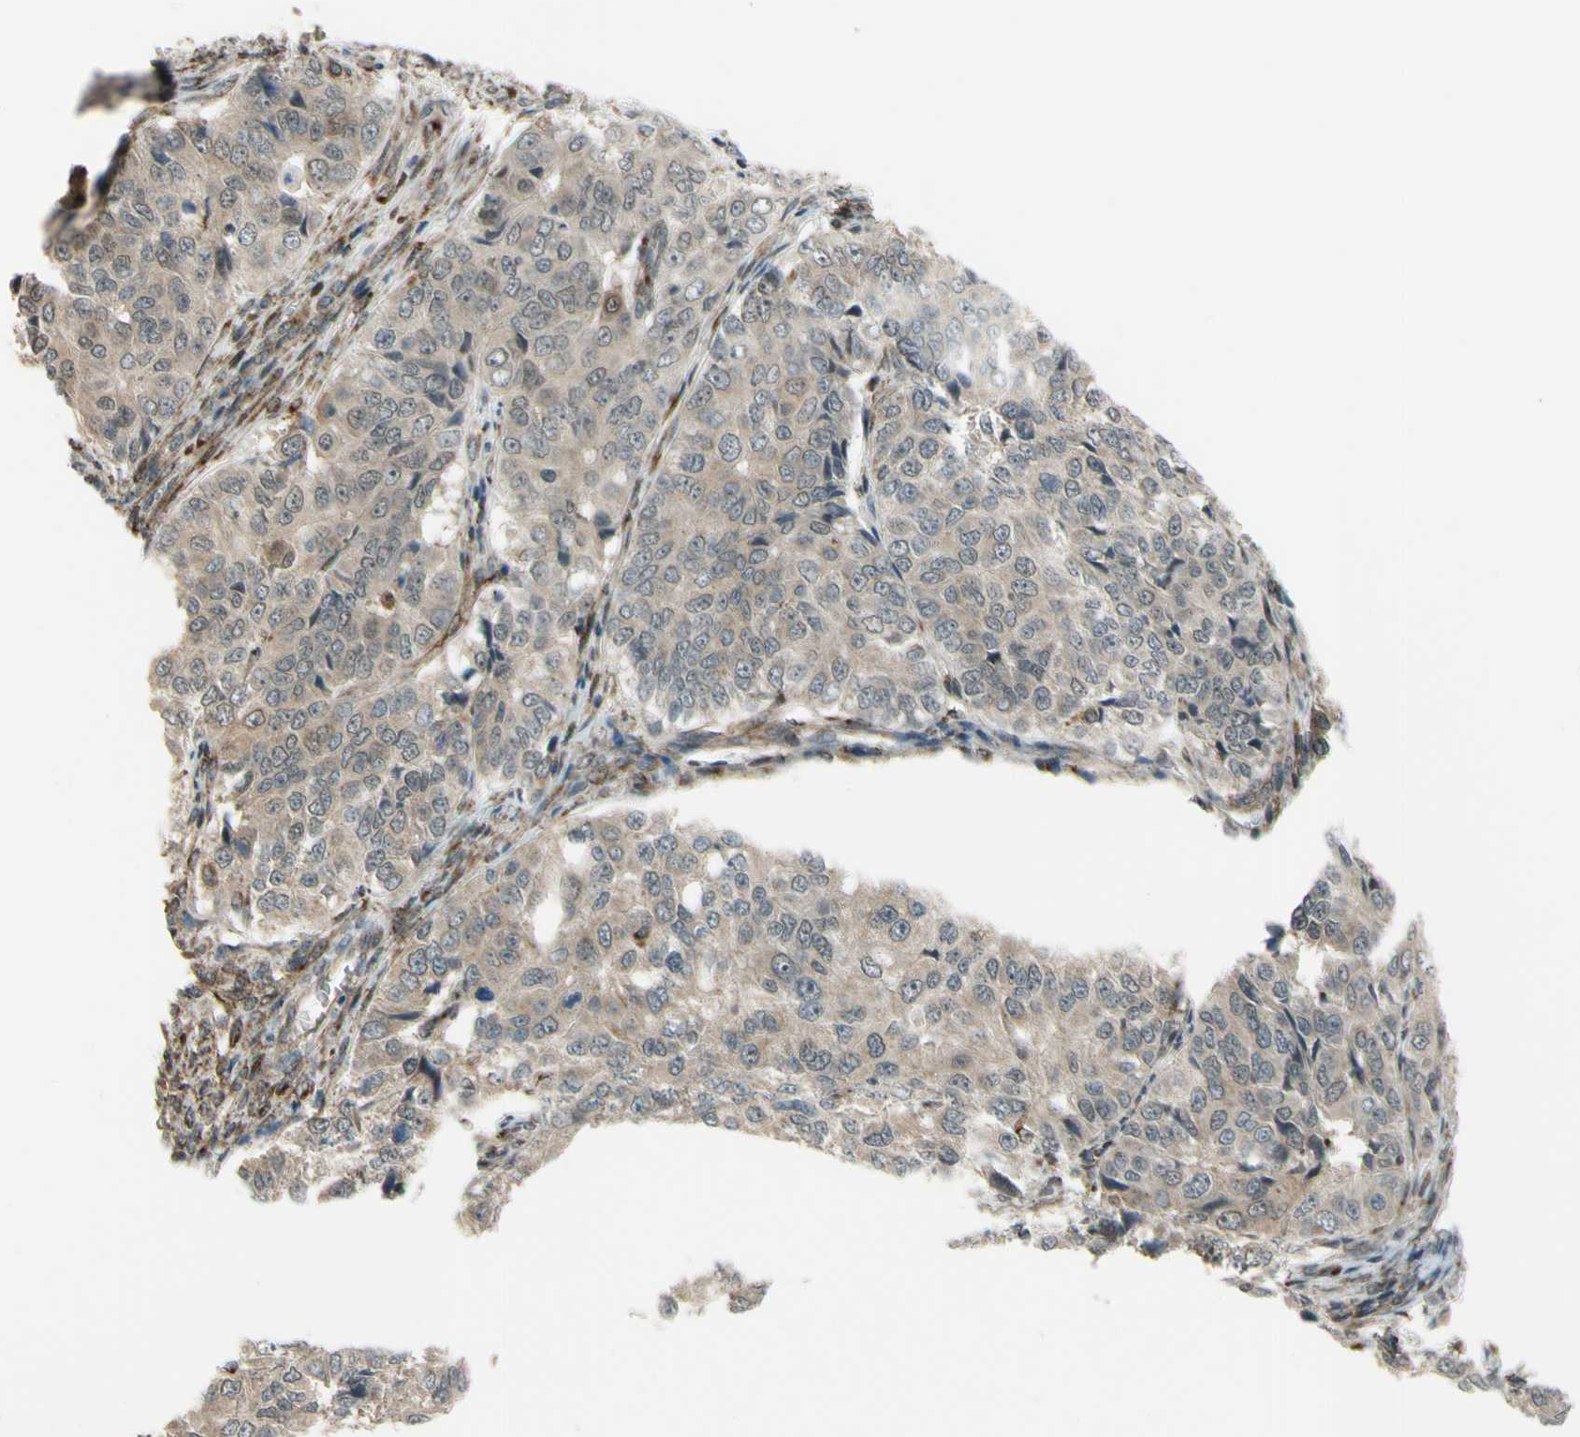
{"staining": {"intensity": "weak", "quantity": "25%-75%", "location": "cytoplasmic/membranous"}, "tissue": "ovarian cancer", "cell_type": "Tumor cells", "image_type": "cancer", "snomed": [{"axis": "morphology", "description": "Carcinoma, endometroid"}, {"axis": "topography", "description": "Ovary"}], "caption": "Protein expression analysis of human endometroid carcinoma (ovarian) reveals weak cytoplasmic/membranous positivity in approximately 25%-75% of tumor cells.", "gene": "FLII", "patient": {"sex": "female", "age": 51}}